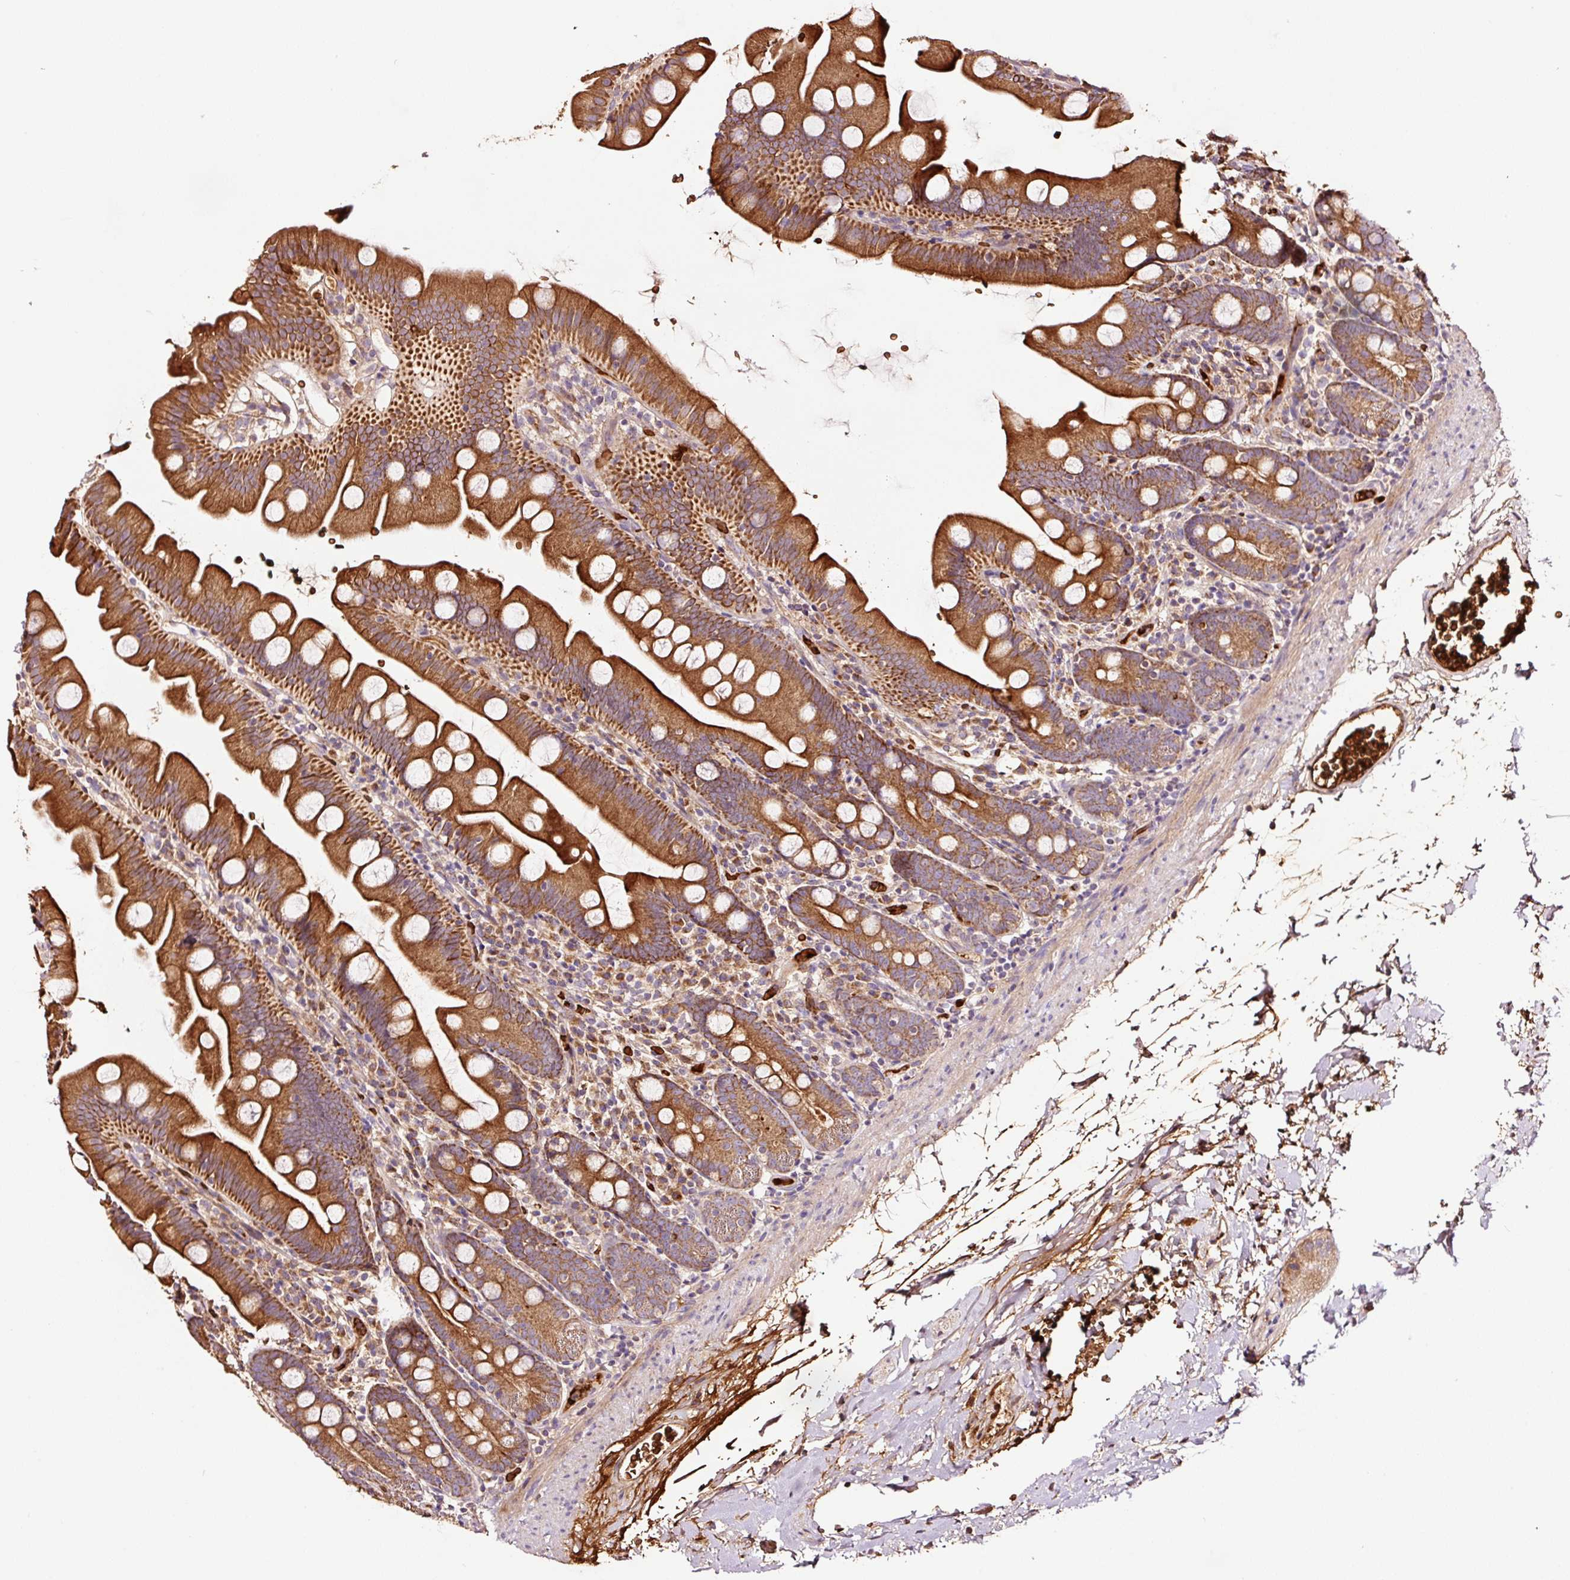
{"staining": {"intensity": "strong", "quantity": ">75%", "location": "cytoplasmic/membranous"}, "tissue": "small intestine", "cell_type": "Glandular cells", "image_type": "normal", "snomed": [{"axis": "morphology", "description": "Normal tissue, NOS"}, {"axis": "topography", "description": "Small intestine"}], "caption": "This is a photomicrograph of IHC staining of benign small intestine, which shows strong expression in the cytoplasmic/membranous of glandular cells.", "gene": "PGLYRP2", "patient": {"sex": "female", "age": 68}}